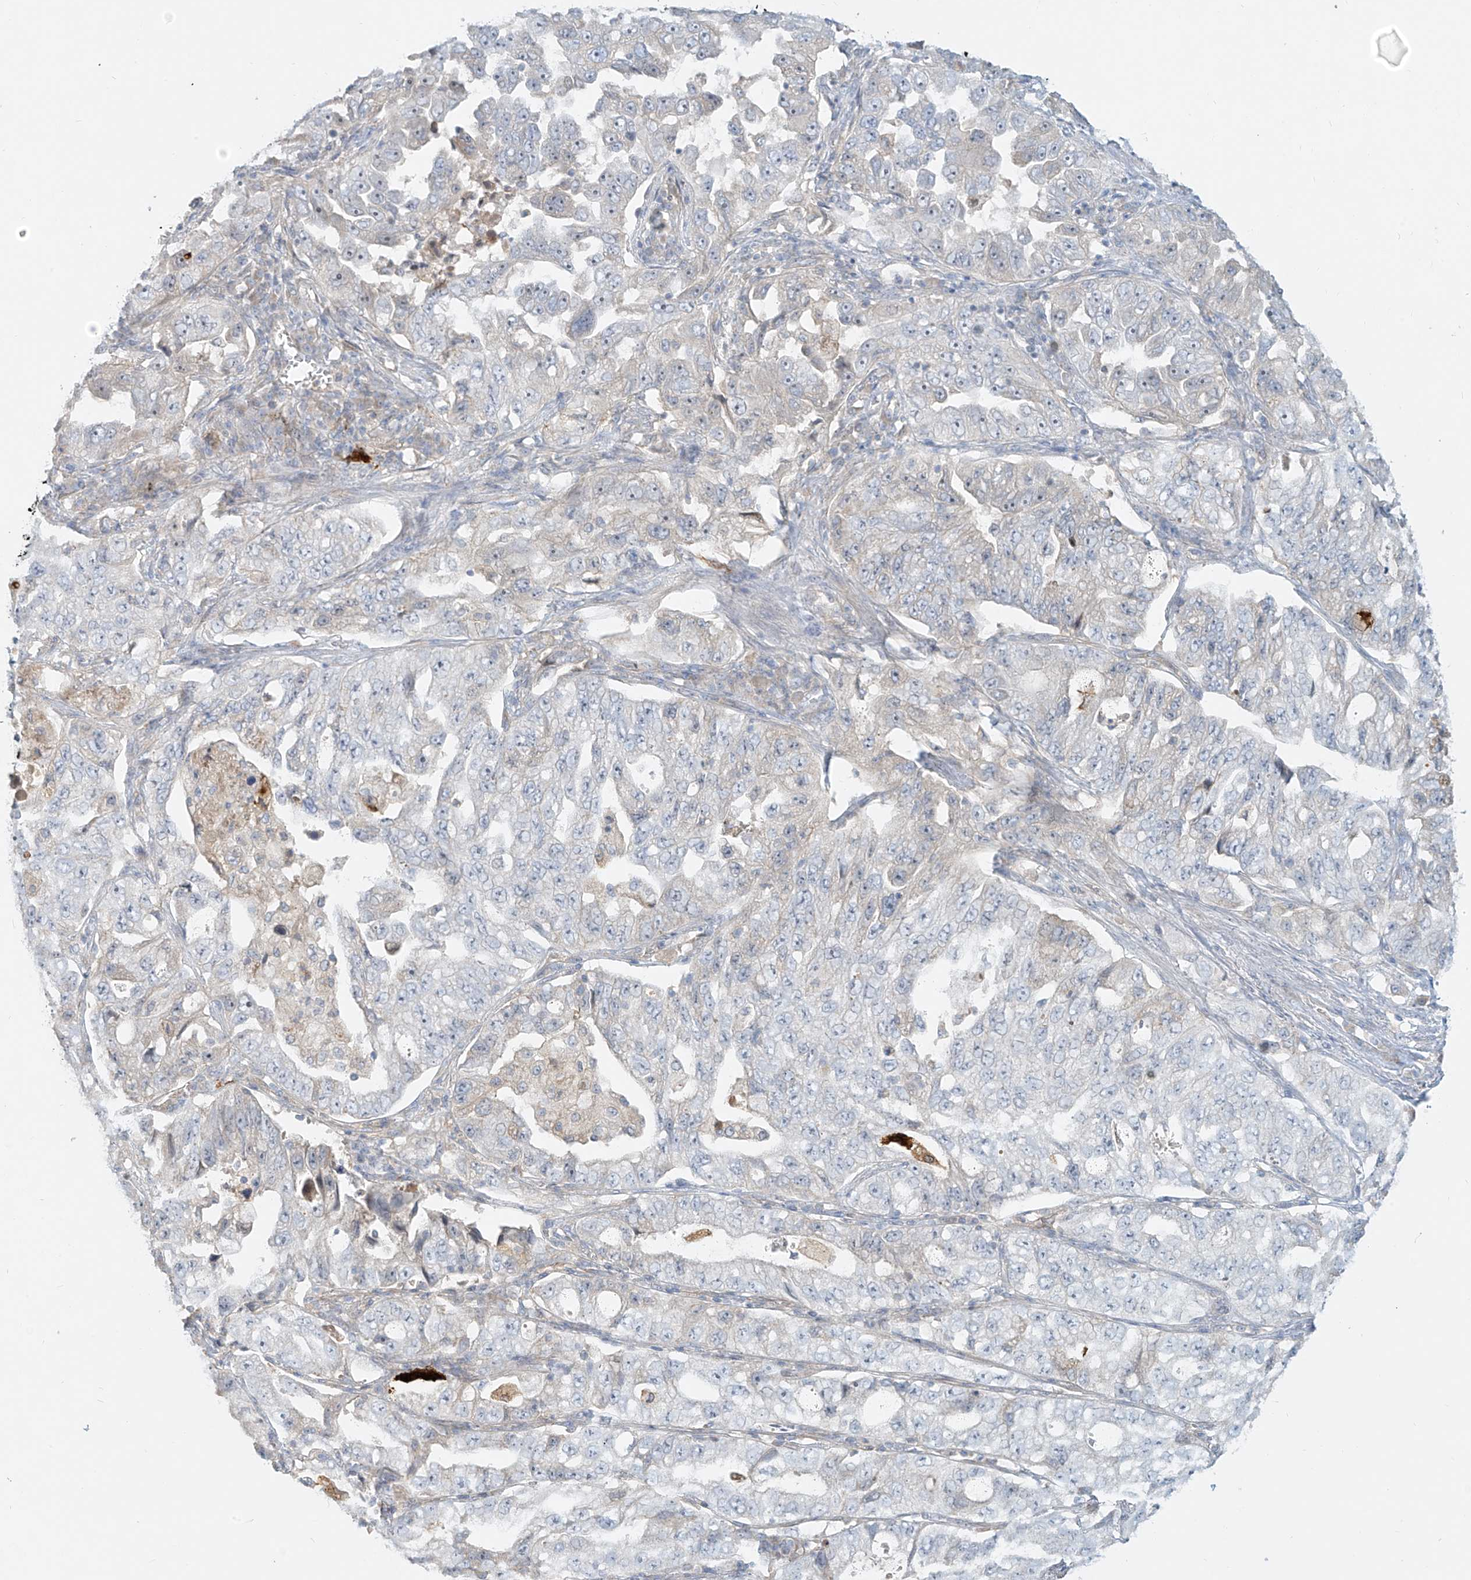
{"staining": {"intensity": "negative", "quantity": "none", "location": "none"}, "tissue": "lung cancer", "cell_type": "Tumor cells", "image_type": "cancer", "snomed": [{"axis": "morphology", "description": "Adenocarcinoma, NOS"}, {"axis": "topography", "description": "Lung"}], "caption": "High power microscopy image of an immunohistochemistry (IHC) image of lung adenocarcinoma, revealing no significant staining in tumor cells.", "gene": "C2orf42", "patient": {"sex": "female", "age": 51}}